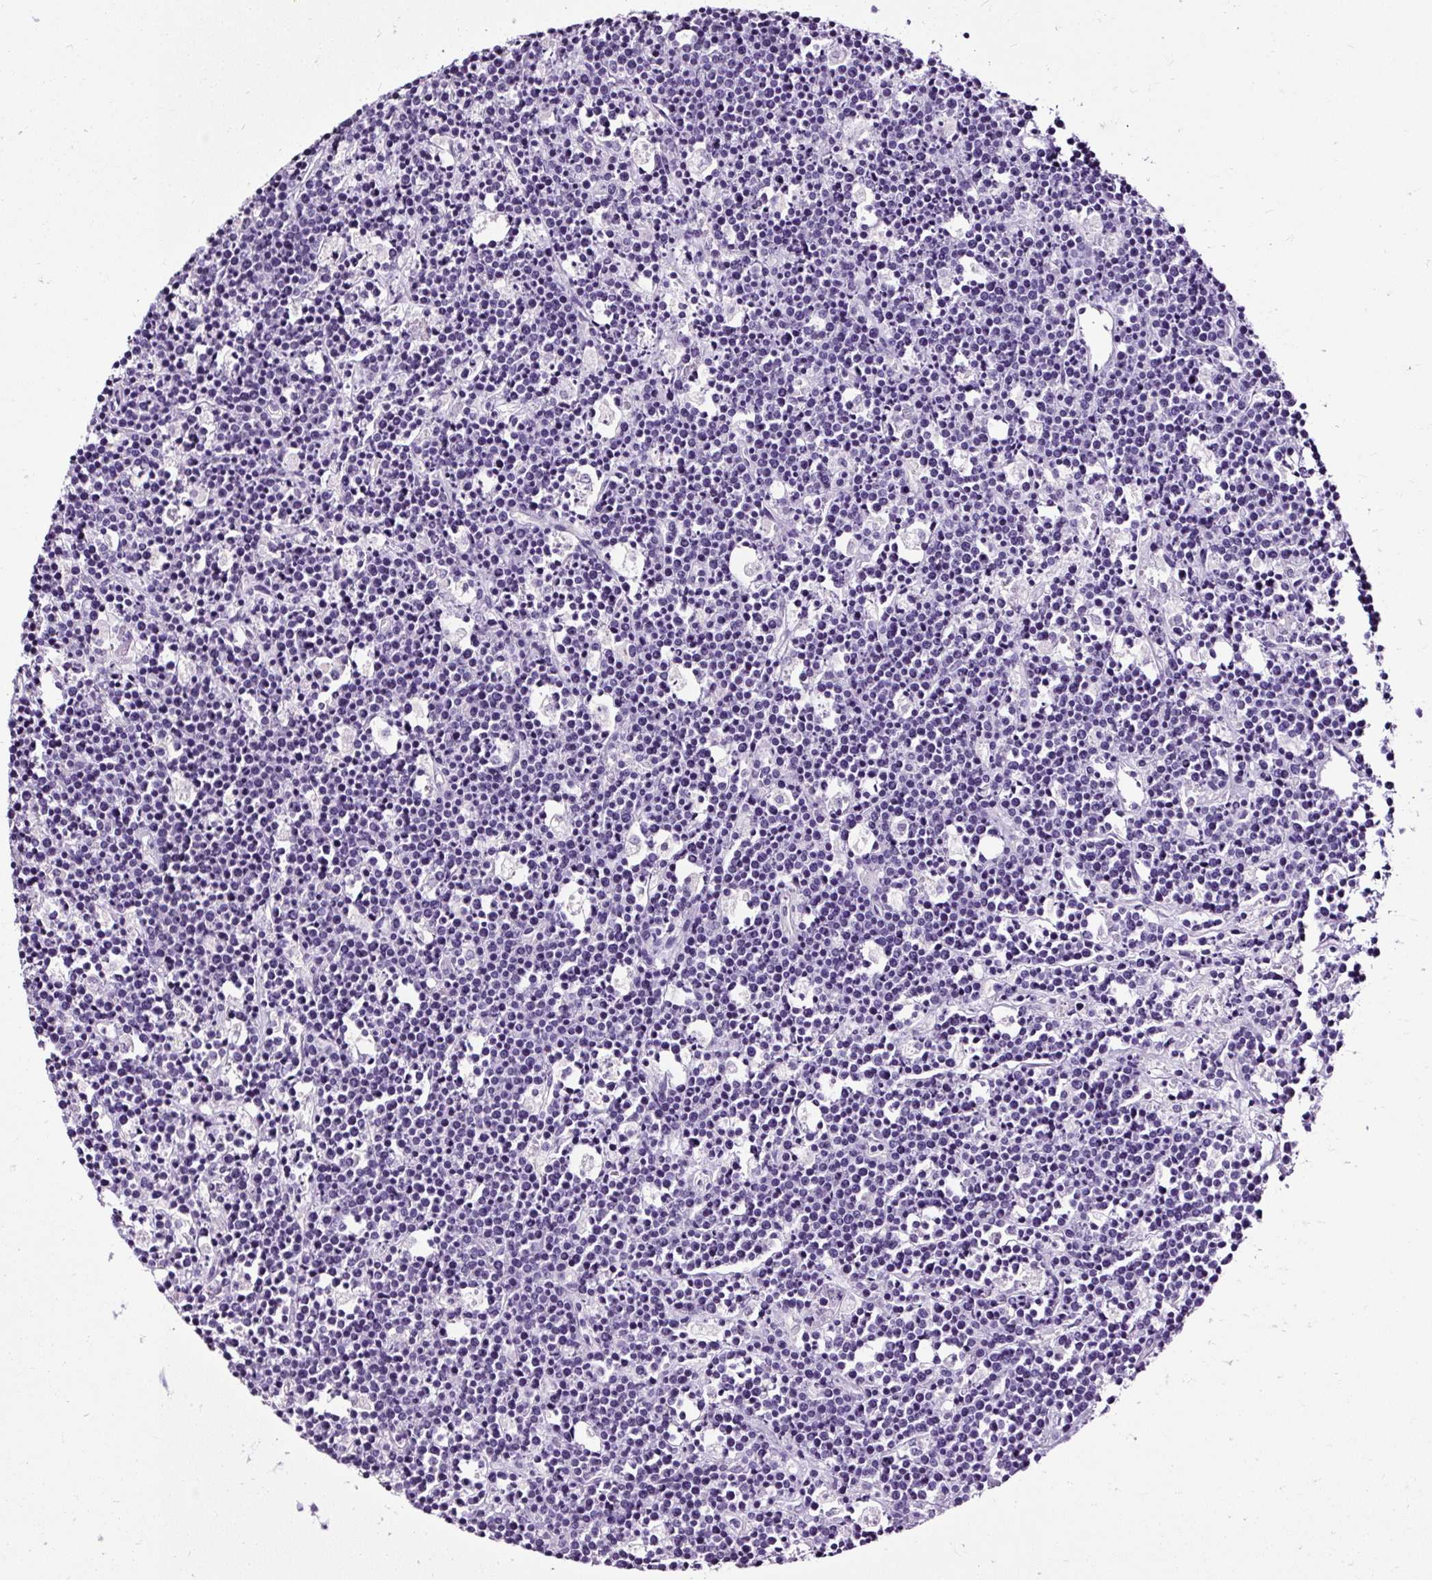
{"staining": {"intensity": "negative", "quantity": "none", "location": "none"}, "tissue": "lymphoma", "cell_type": "Tumor cells", "image_type": "cancer", "snomed": [{"axis": "morphology", "description": "Malignant lymphoma, non-Hodgkin's type, High grade"}, {"axis": "topography", "description": "Ovary"}], "caption": "An immunohistochemistry (IHC) histopathology image of lymphoma is shown. There is no staining in tumor cells of lymphoma. (Brightfield microscopy of DAB (3,3'-diaminobenzidine) immunohistochemistry (IHC) at high magnification).", "gene": "SLC7A8", "patient": {"sex": "female", "age": 56}}